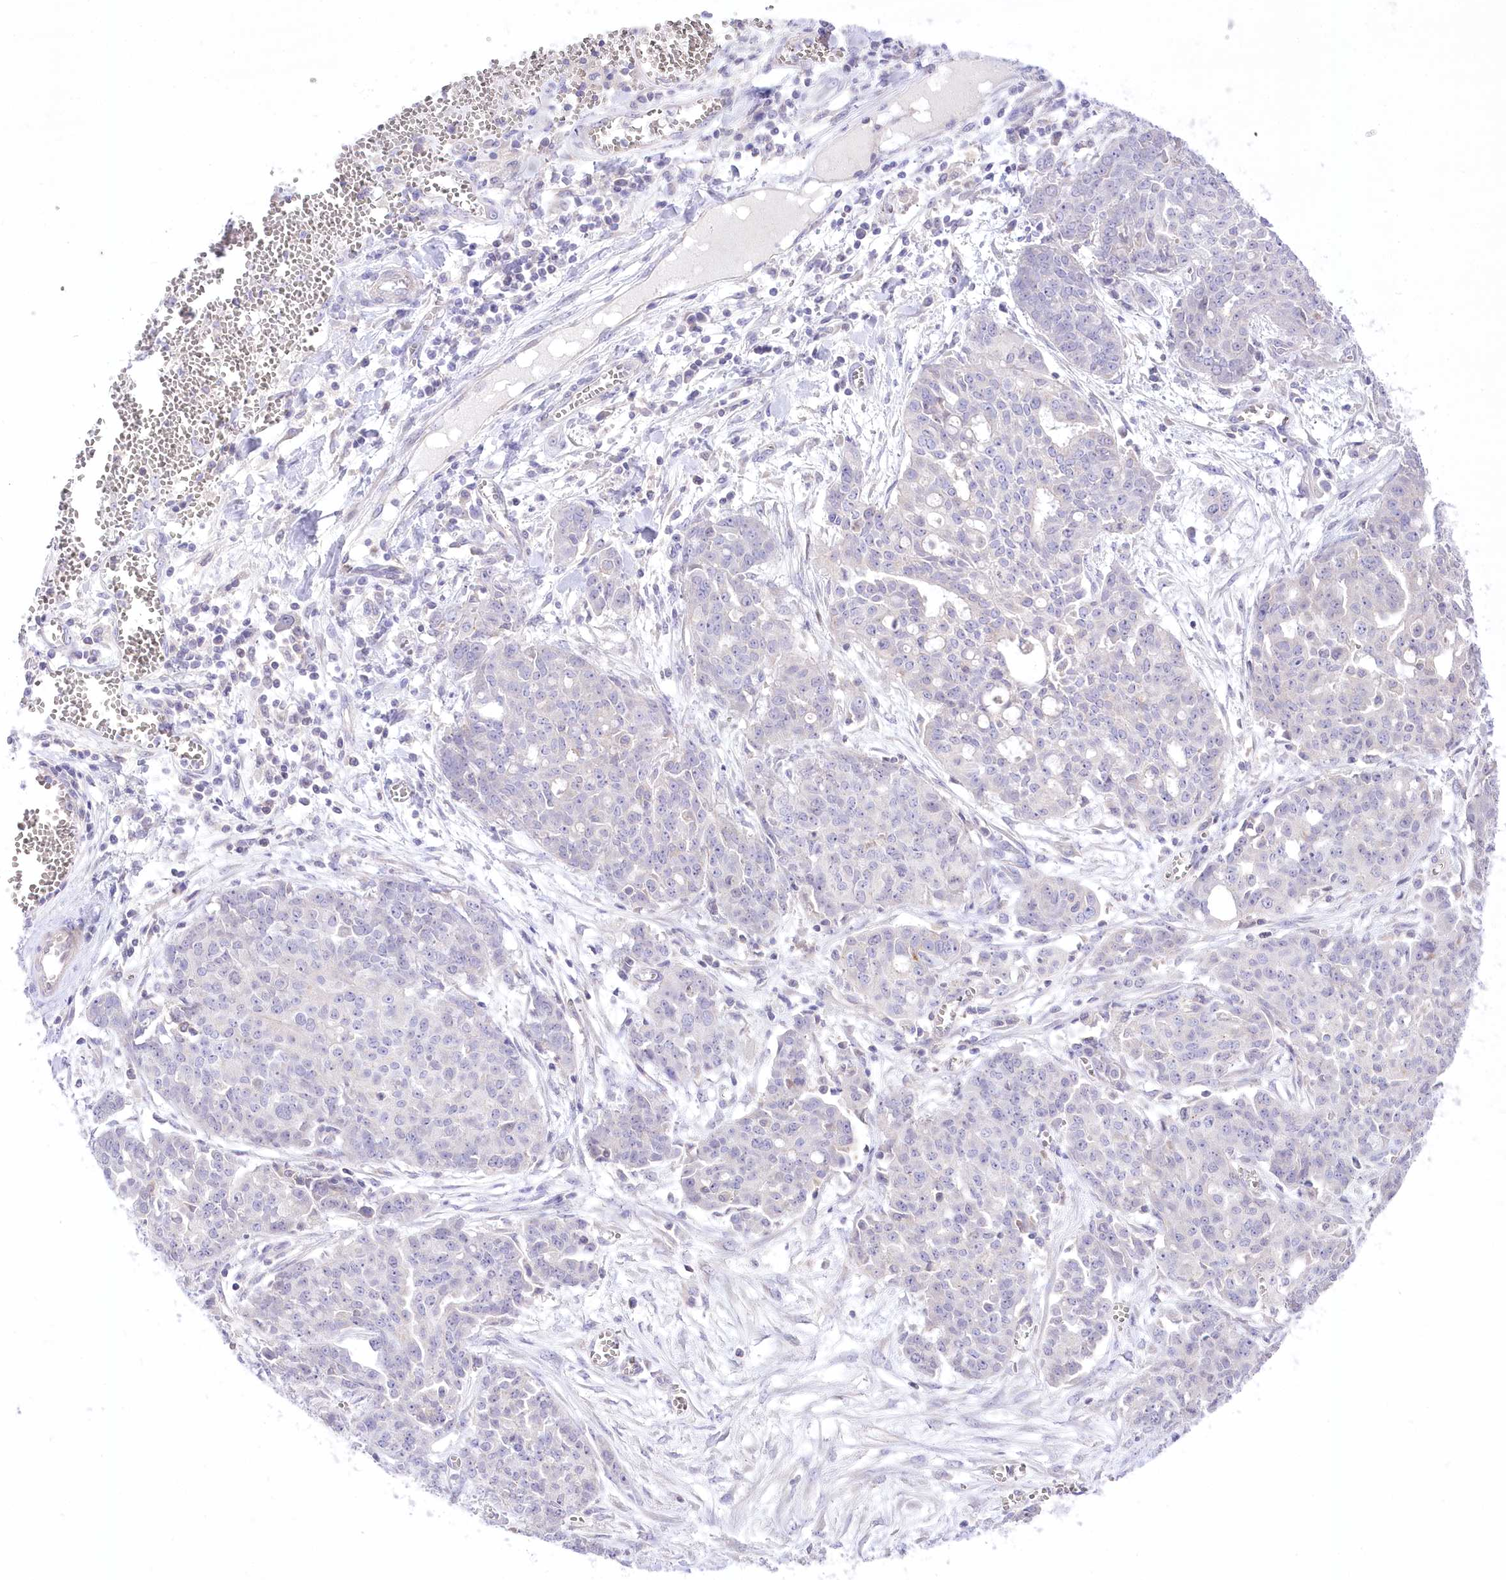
{"staining": {"intensity": "negative", "quantity": "none", "location": "none"}, "tissue": "ovarian cancer", "cell_type": "Tumor cells", "image_type": "cancer", "snomed": [{"axis": "morphology", "description": "Cystadenocarcinoma, serous, NOS"}, {"axis": "topography", "description": "Soft tissue"}, {"axis": "topography", "description": "Ovary"}], "caption": "This image is of ovarian cancer stained with immunohistochemistry (IHC) to label a protein in brown with the nuclei are counter-stained blue. There is no expression in tumor cells.", "gene": "HELT", "patient": {"sex": "female", "age": 57}}